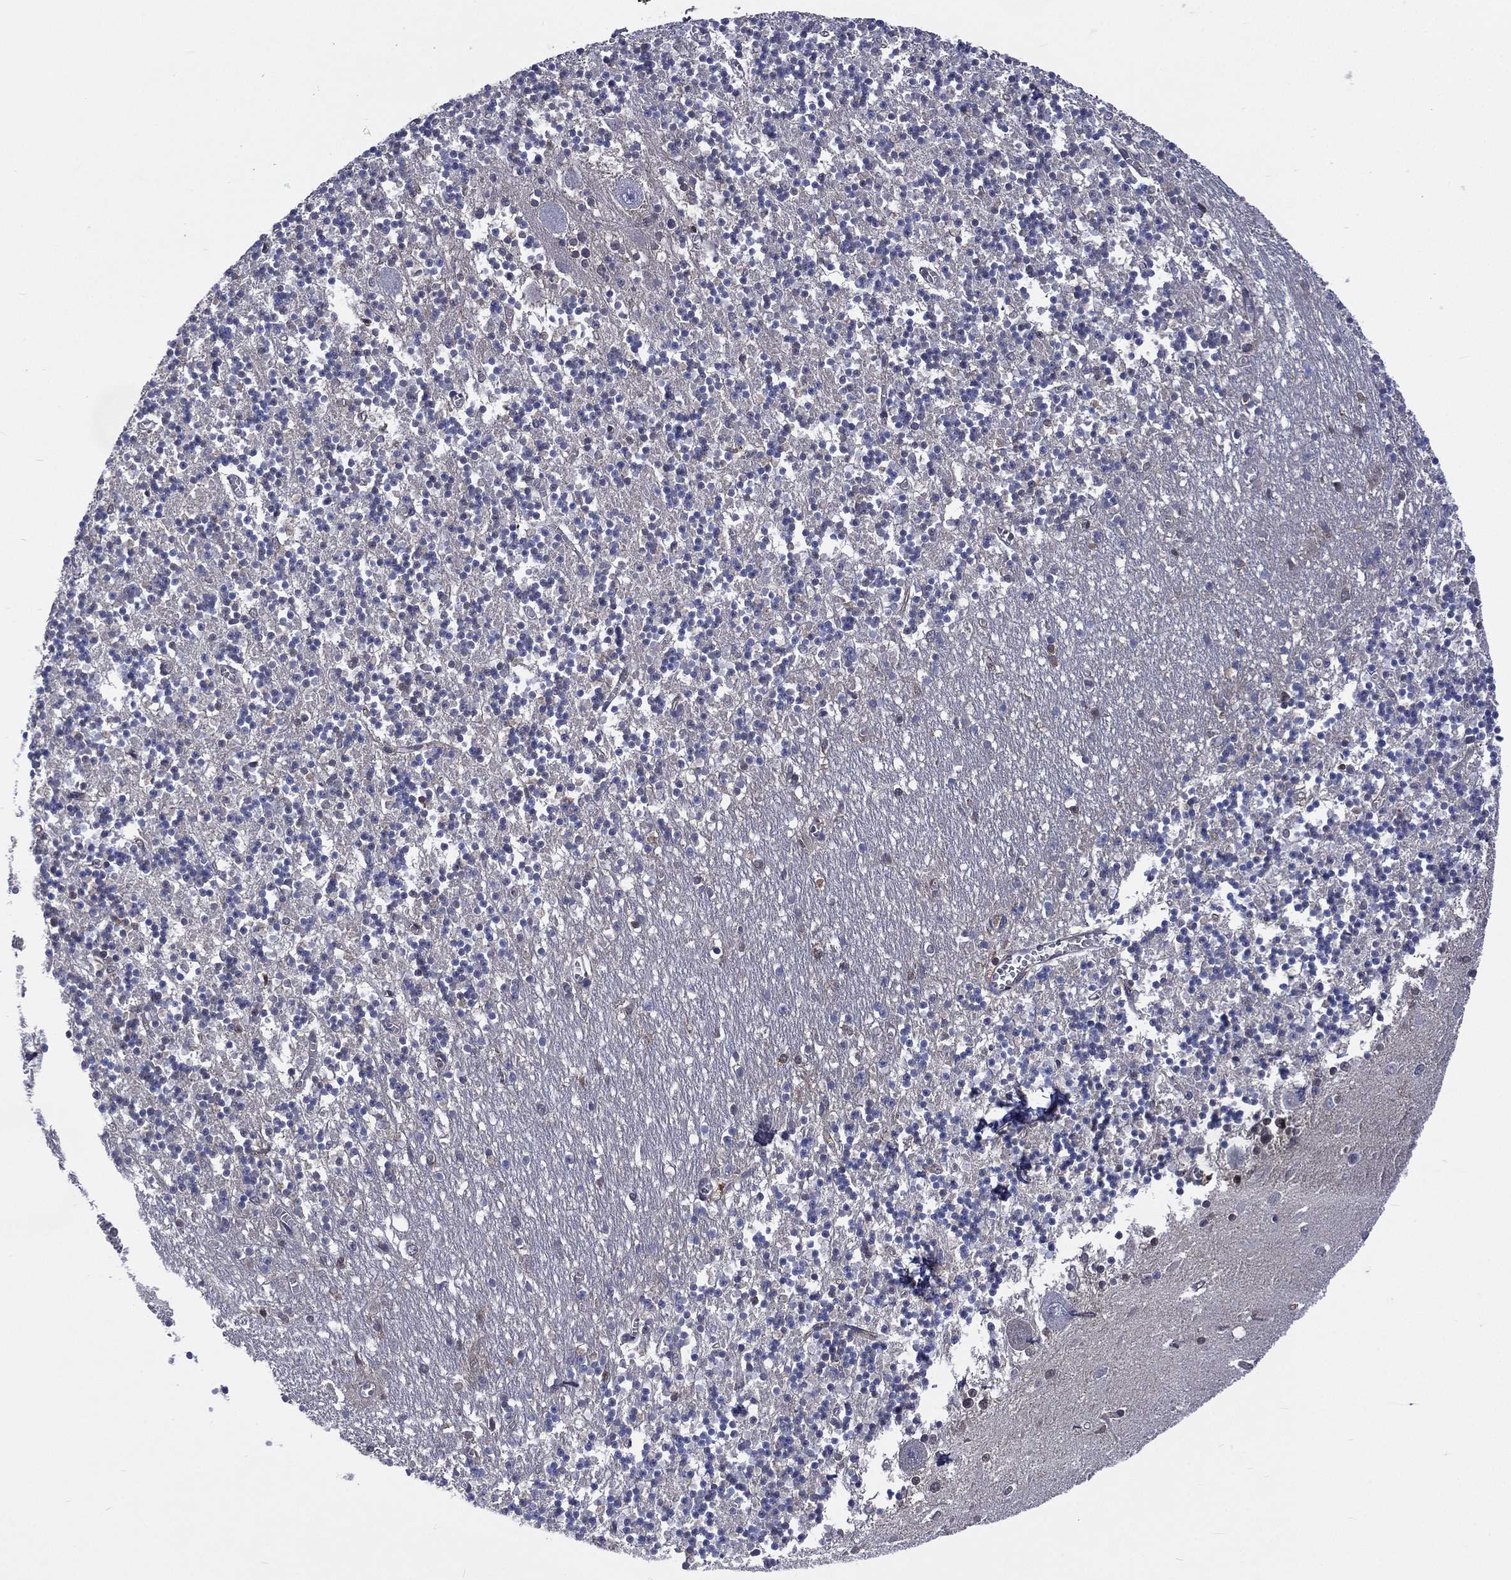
{"staining": {"intensity": "negative", "quantity": "none", "location": "none"}, "tissue": "cerebellum", "cell_type": "Cells in granular layer", "image_type": "normal", "snomed": [{"axis": "morphology", "description": "Normal tissue, NOS"}, {"axis": "topography", "description": "Cerebellum"}], "caption": "This is a photomicrograph of immunohistochemistry staining of normal cerebellum, which shows no staining in cells in granular layer.", "gene": "MTAP", "patient": {"sex": "female", "age": 64}}